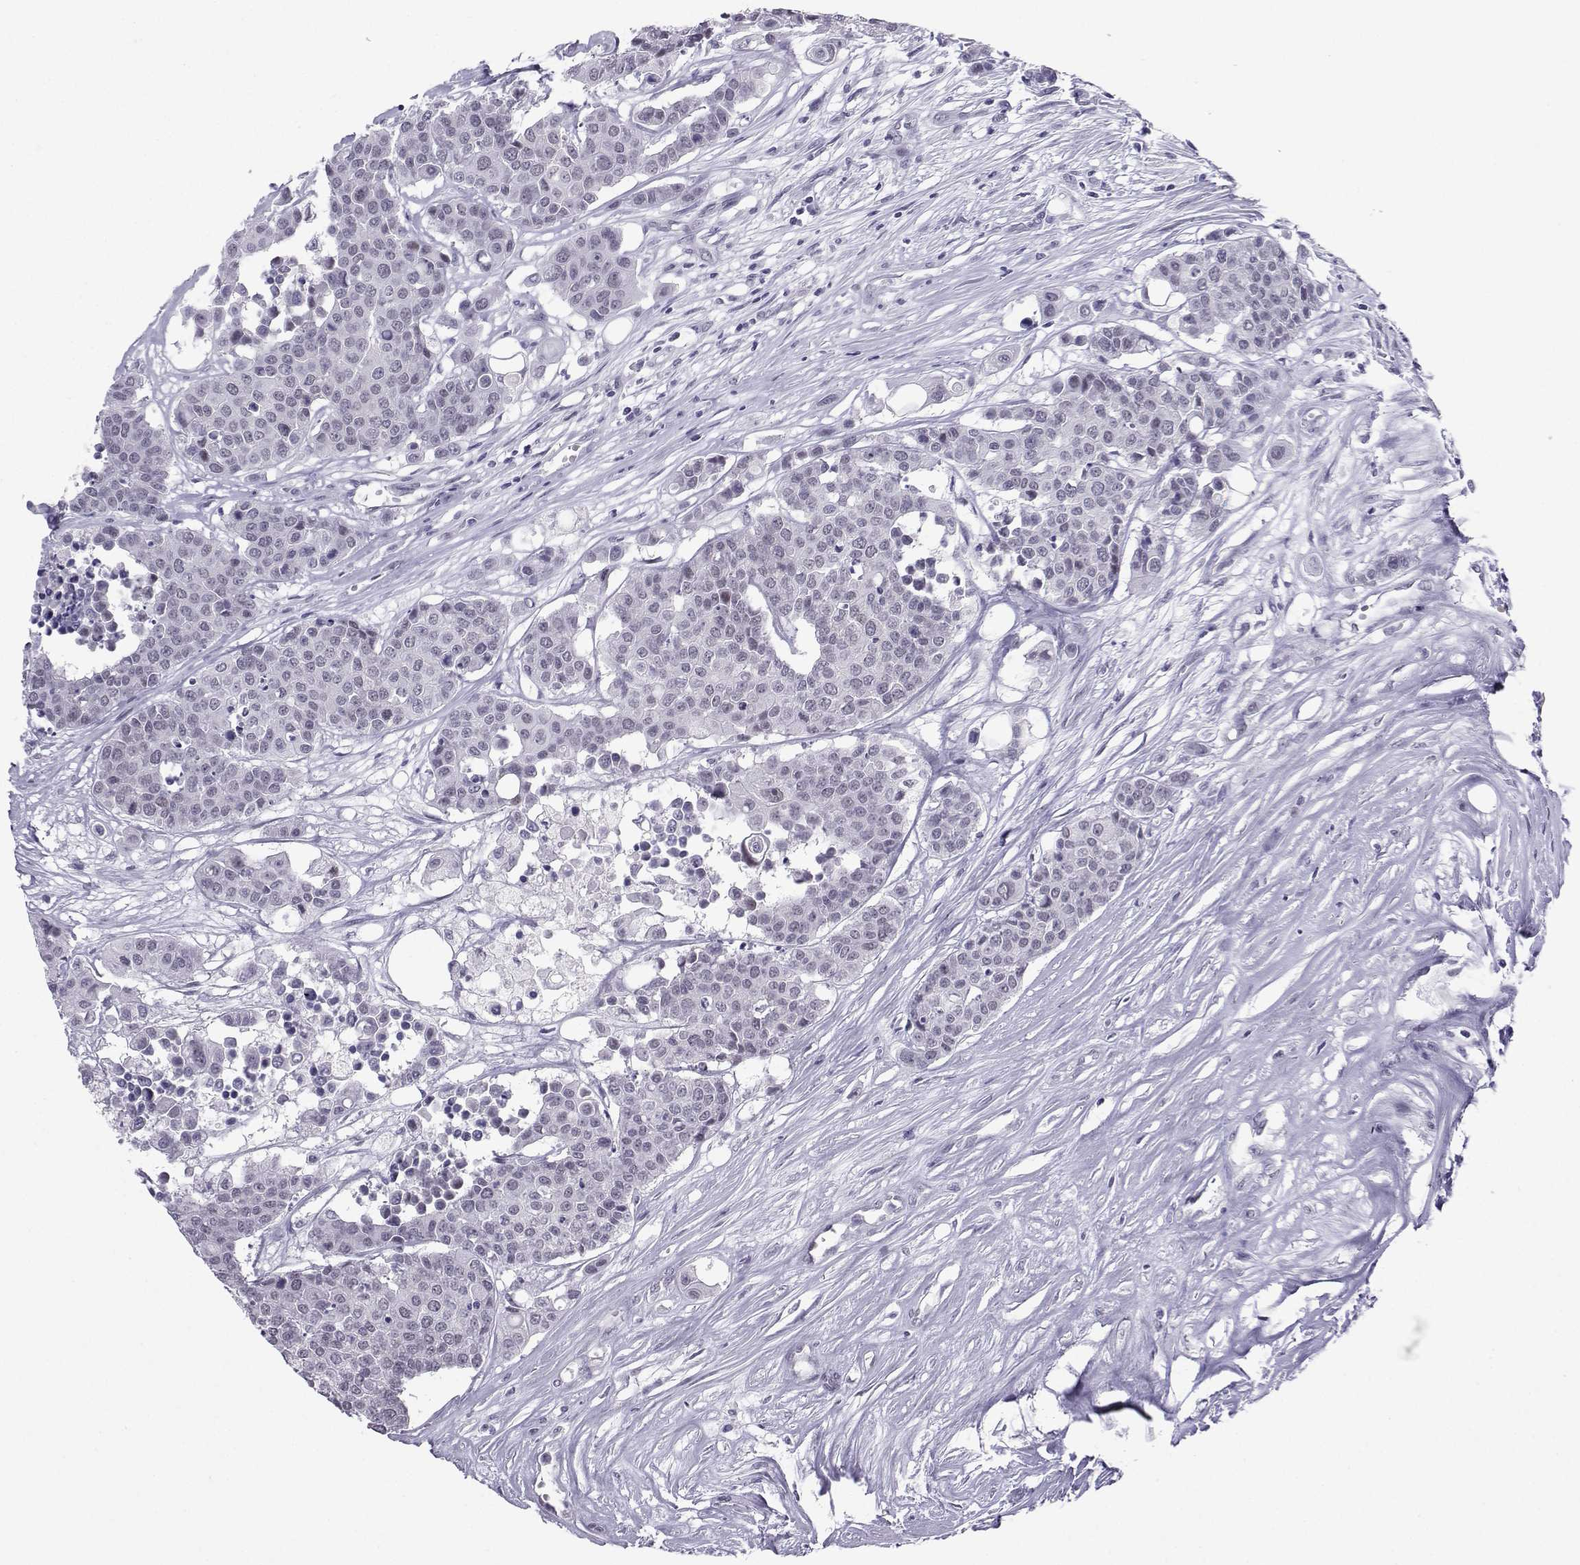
{"staining": {"intensity": "negative", "quantity": "none", "location": "none"}, "tissue": "carcinoid", "cell_type": "Tumor cells", "image_type": "cancer", "snomed": [{"axis": "morphology", "description": "Carcinoid, malignant, NOS"}, {"axis": "topography", "description": "Colon"}], "caption": "A high-resolution micrograph shows immunohistochemistry (IHC) staining of carcinoid, which displays no significant positivity in tumor cells.", "gene": "LORICRIN", "patient": {"sex": "male", "age": 81}}